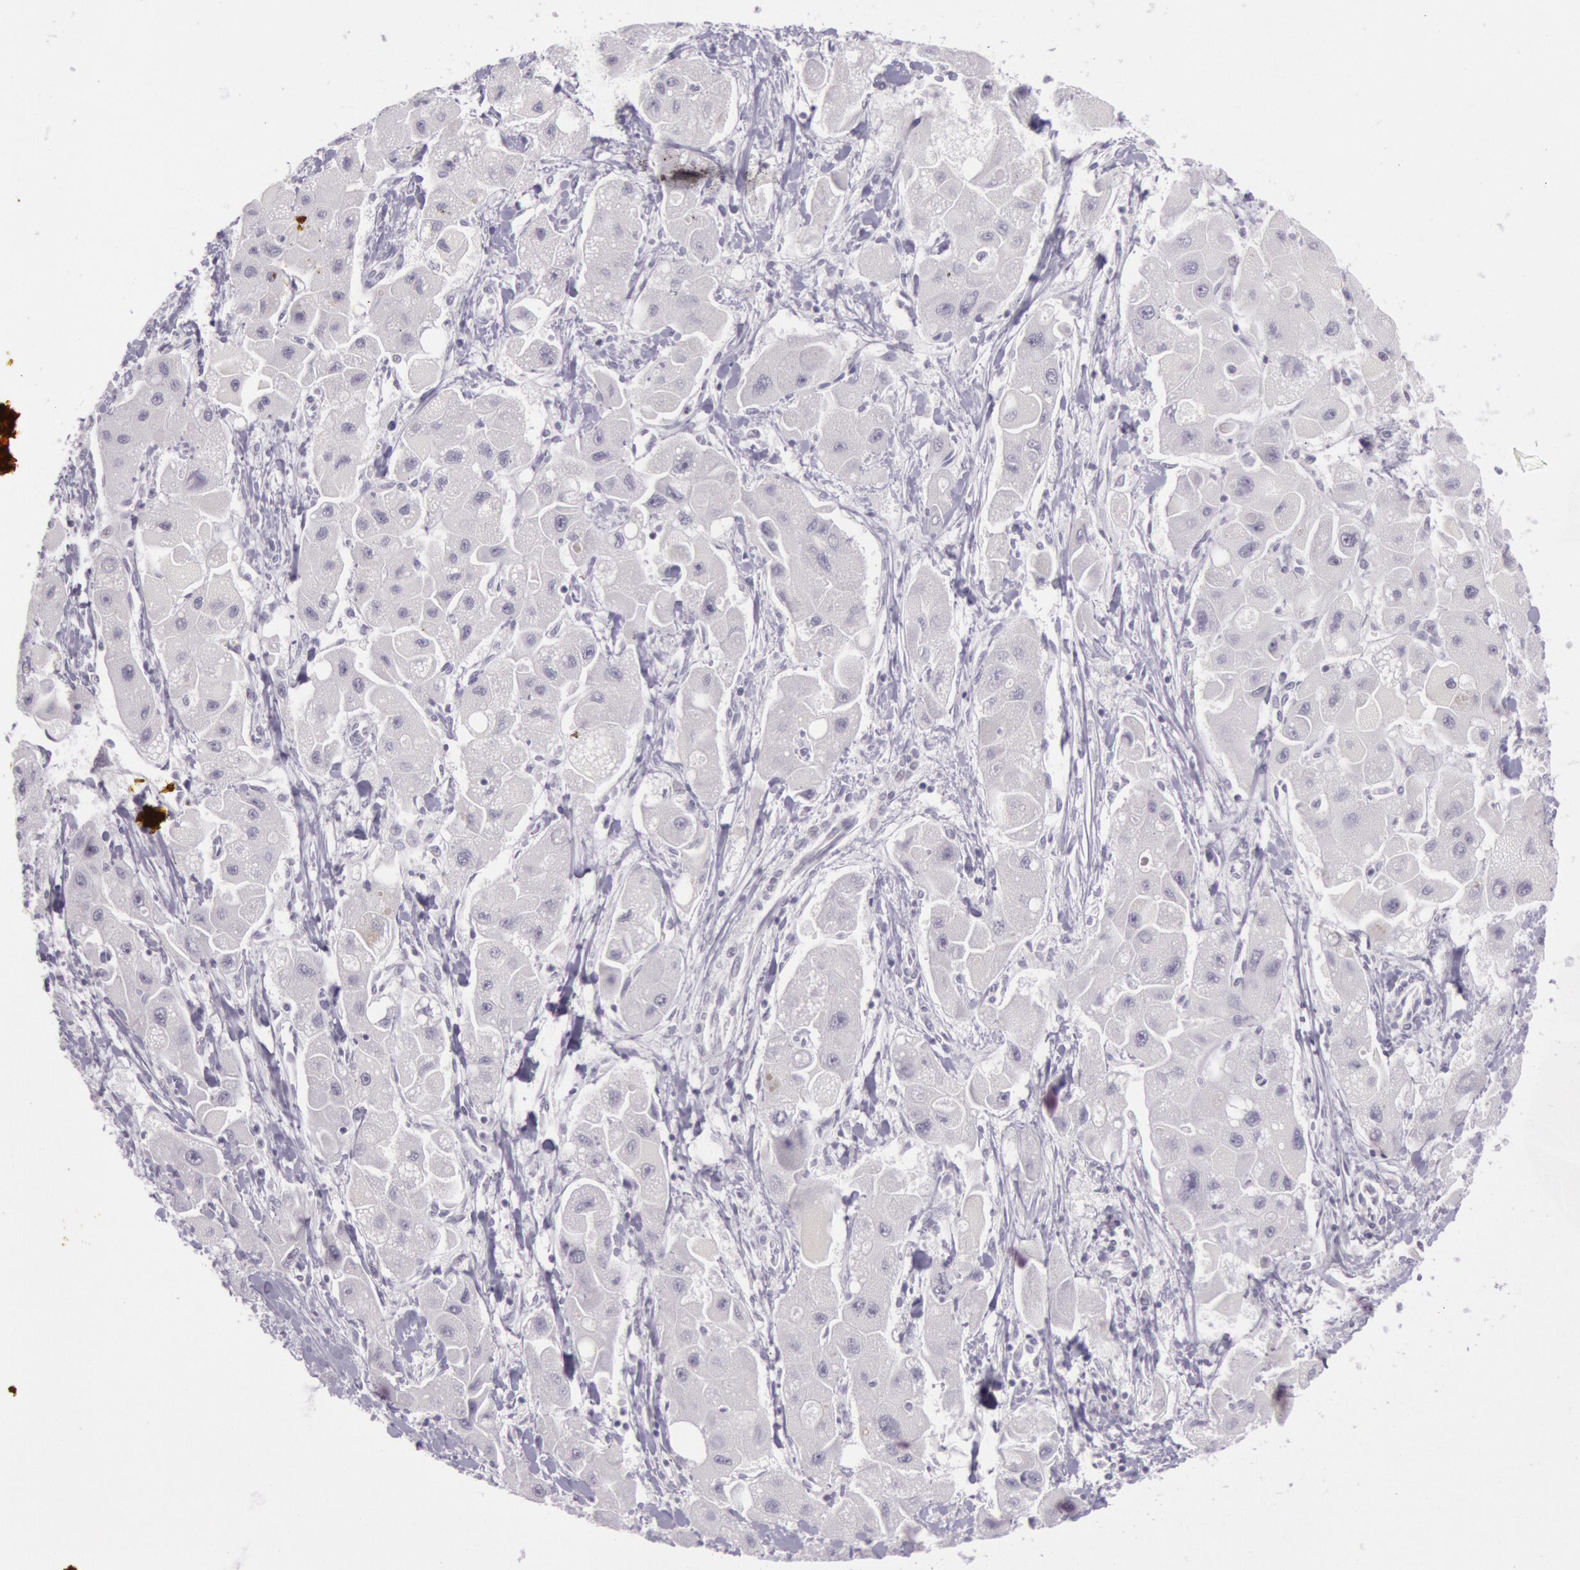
{"staining": {"intensity": "negative", "quantity": "none", "location": "none"}, "tissue": "liver cancer", "cell_type": "Tumor cells", "image_type": "cancer", "snomed": [{"axis": "morphology", "description": "Carcinoma, Hepatocellular, NOS"}, {"axis": "topography", "description": "Liver"}], "caption": "The photomicrograph displays no staining of tumor cells in liver hepatocellular carcinoma.", "gene": "CKB", "patient": {"sex": "male", "age": 24}}